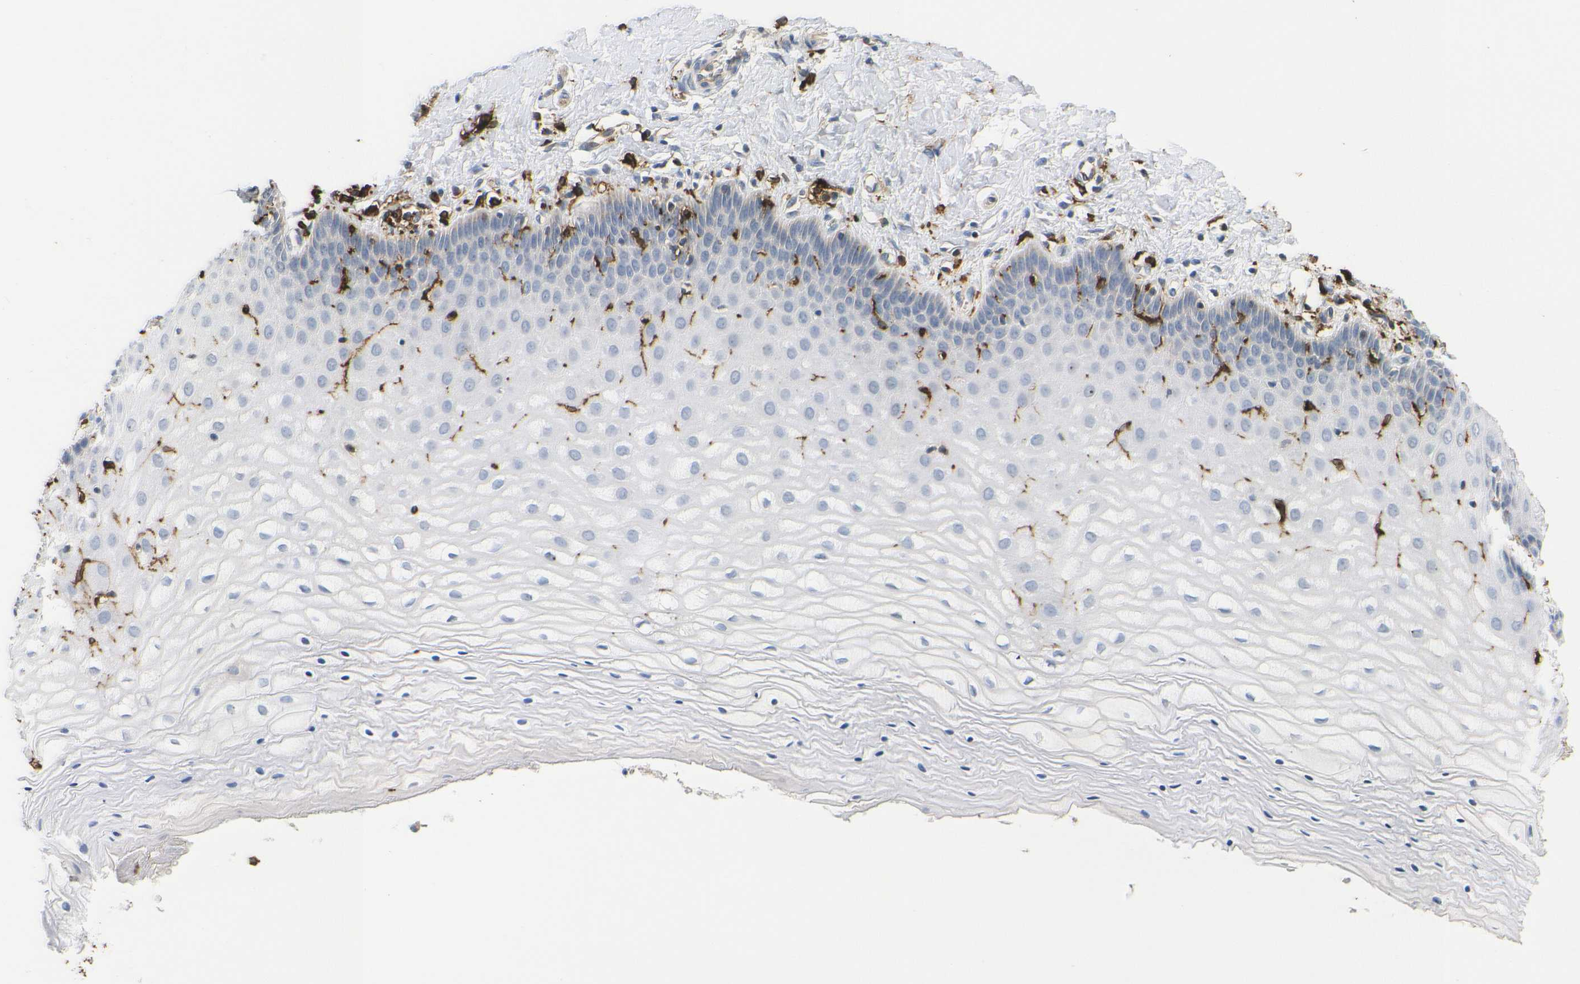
{"staining": {"intensity": "moderate", "quantity": ">75%", "location": "cytoplasmic/membranous"}, "tissue": "cervix", "cell_type": "Glandular cells", "image_type": "normal", "snomed": [{"axis": "morphology", "description": "Normal tissue, NOS"}, {"axis": "topography", "description": "Cervix"}], "caption": "This micrograph displays immunohistochemistry staining of benign cervix, with medium moderate cytoplasmic/membranous expression in approximately >75% of glandular cells.", "gene": "HLA", "patient": {"sex": "female", "age": 55}}